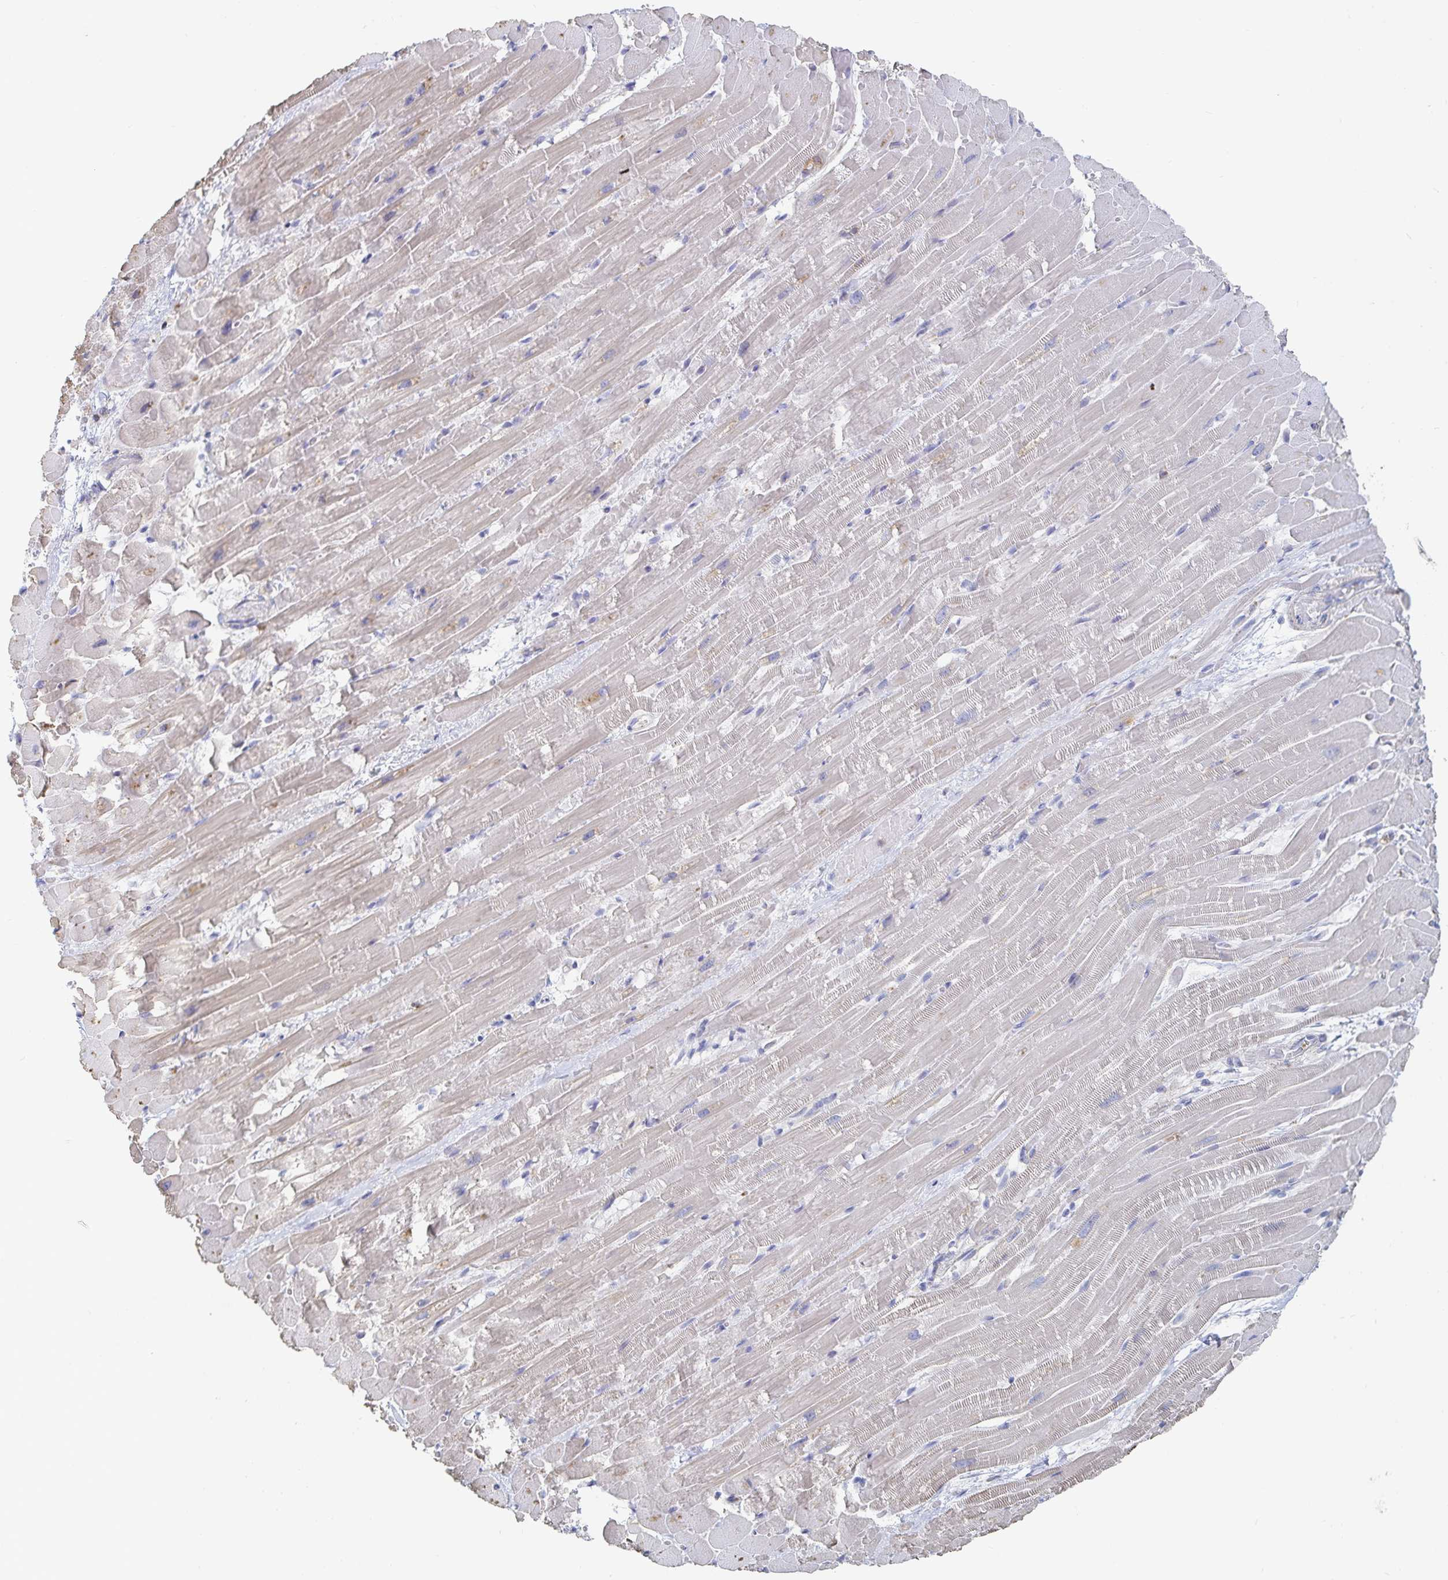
{"staining": {"intensity": "negative", "quantity": "none", "location": "none"}, "tissue": "heart muscle", "cell_type": "Cardiomyocytes", "image_type": "normal", "snomed": [{"axis": "morphology", "description": "Normal tissue, NOS"}, {"axis": "topography", "description": "Heart"}], "caption": "High power microscopy photomicrograph of an immunohistochemistry histopathology image of normal heart muscle, revealing no significant expression in cardiomyocytes.", "gene": "PIK3CD", "patient": {"sex": "male", "age": 37}}